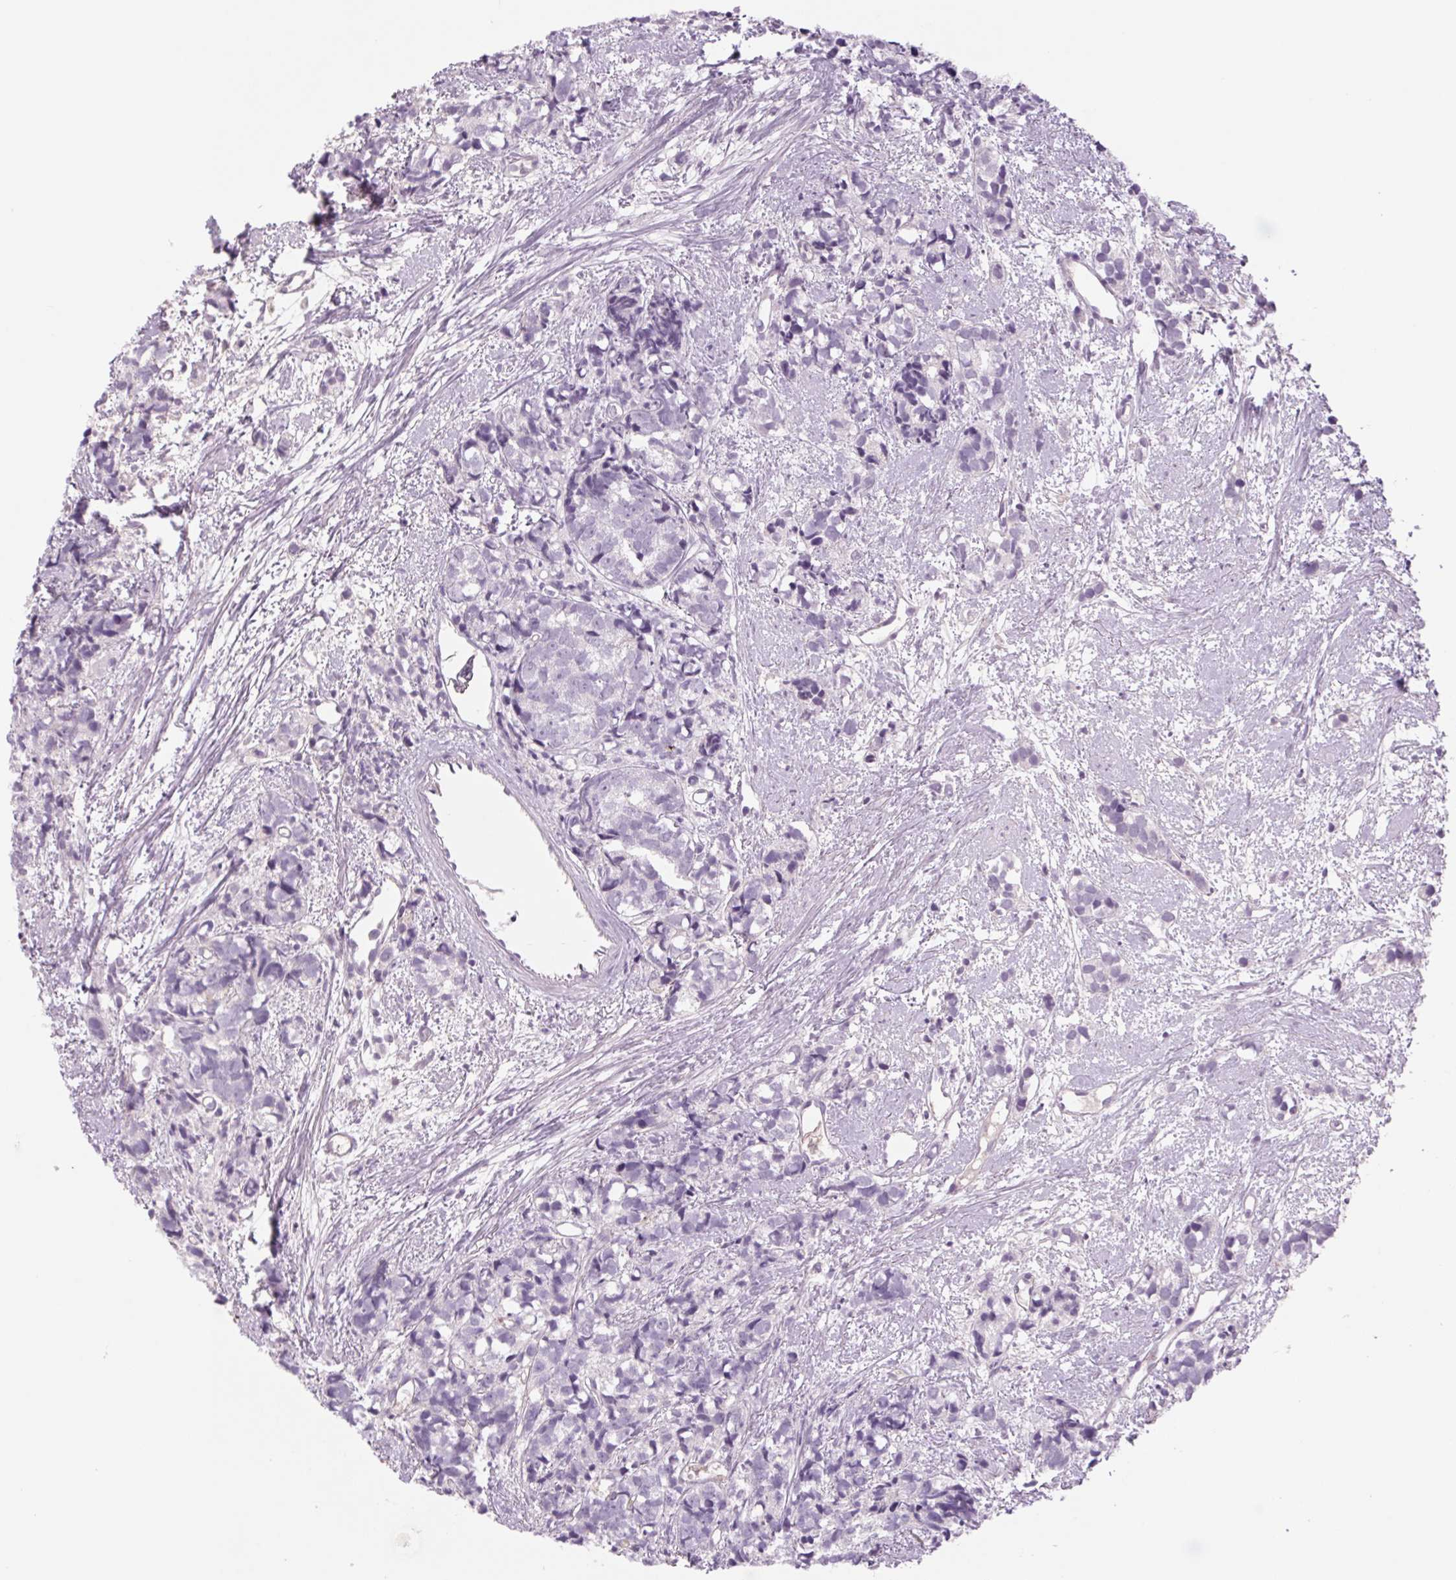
{"staining": {"intensity": "negative", "quantity": "none", "location": "none"}, "tissue": "prostate cancer", "cell_type": "Tumor cells", "image_type": "cancer", "snomed": [{"axis": "morphology", "description": "Adenocarcinoma, High grade"}, {"axis": "topography", "description": "Prostate"}], "caption": "Prostate adenocarcinoma (high-grade) was stained to show a protein in brown. There is no significant positivity in tumor cells.", "gene": "KRT1", "patient": {"sex": "male", "age": 77}}